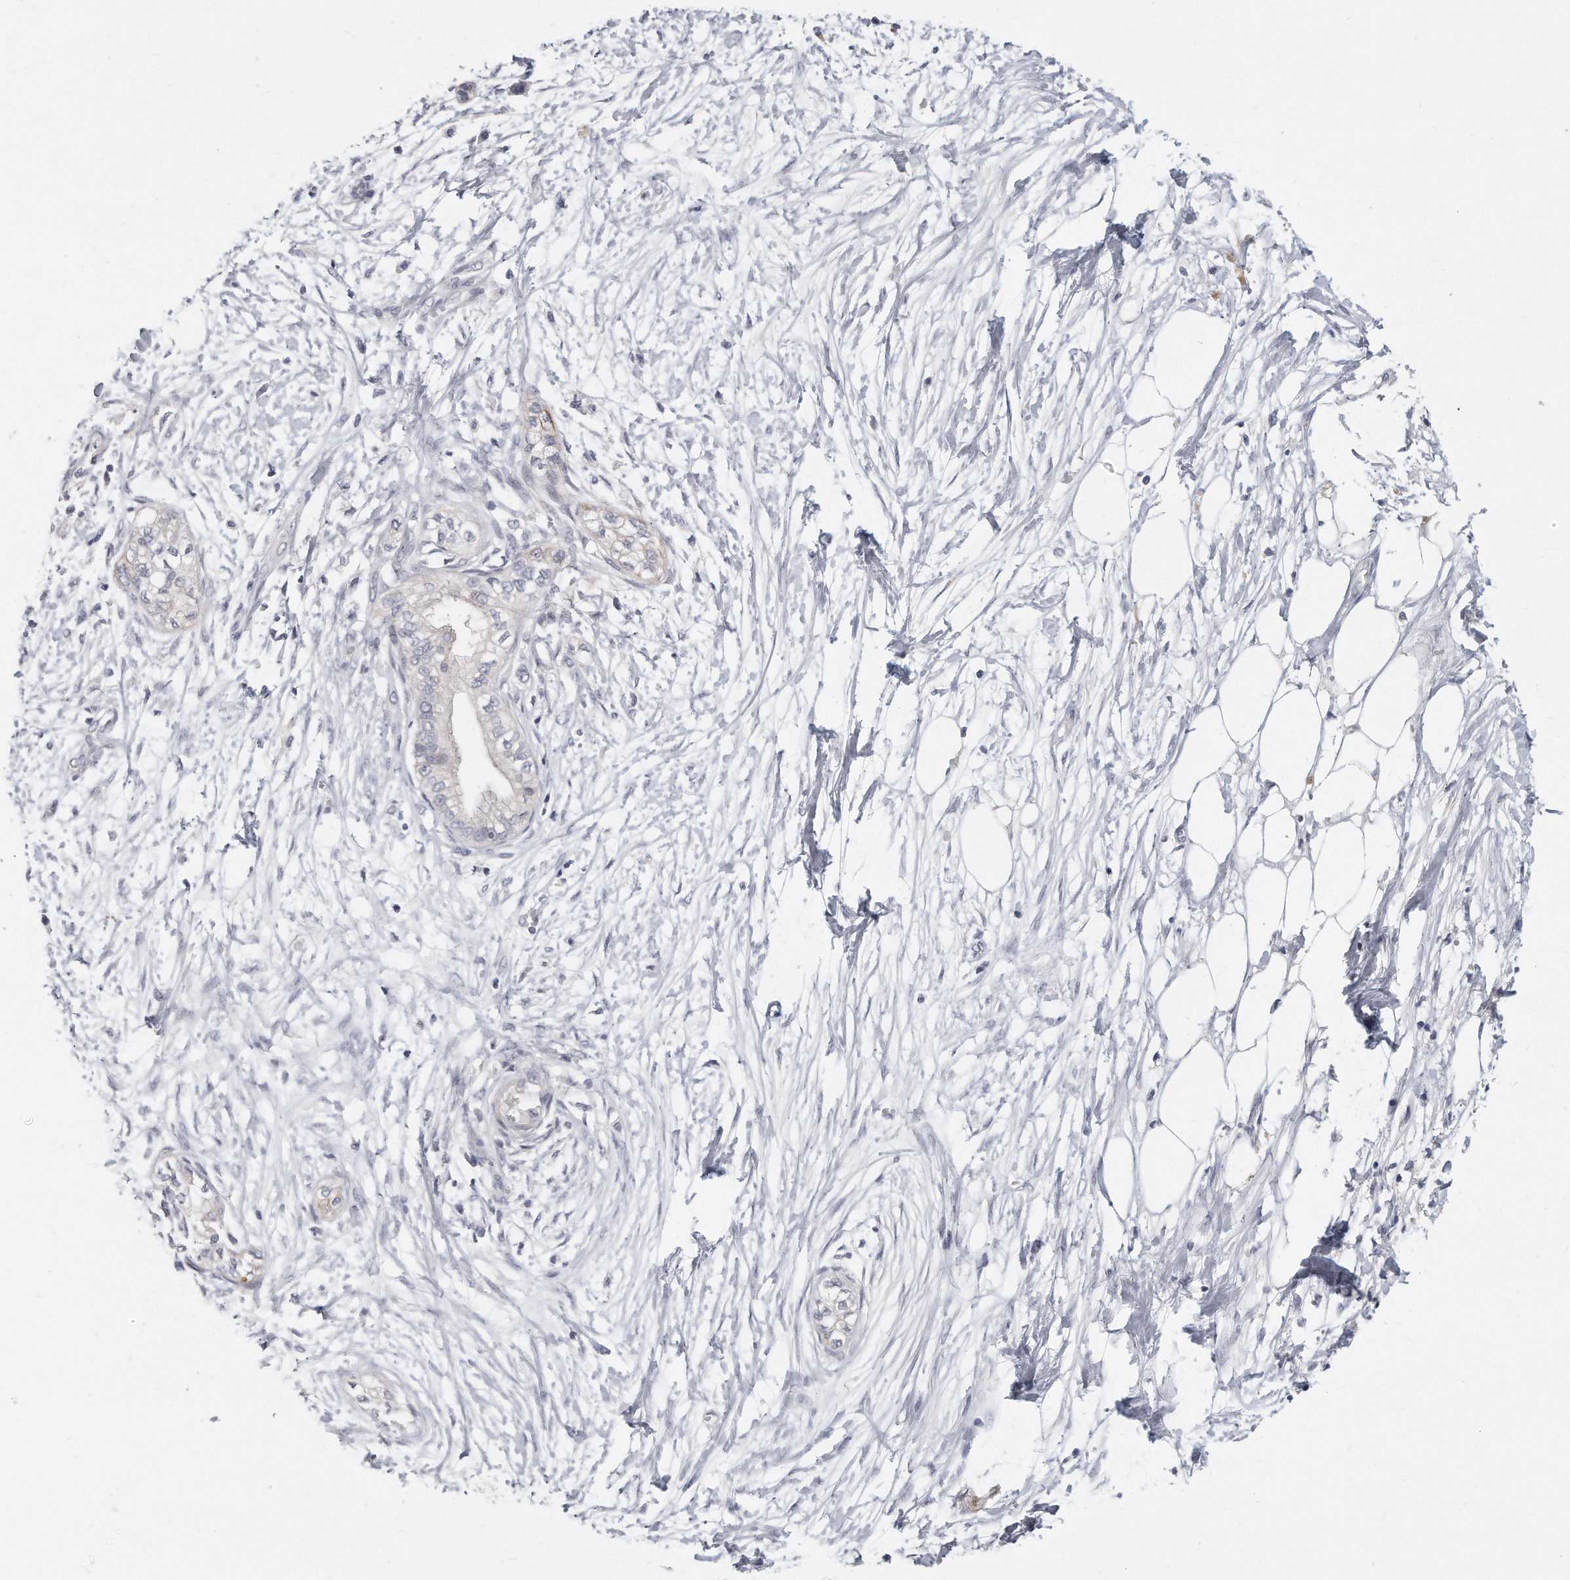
{"staining": {"intensity": "negative", "quantity": "none", "location": "none"}, "tissue": "pancreatic cancer", "cell_type": "Tumor cells", "image_type": "cancer", "snomed": [{"axis": "morphology", "description": "Adenocarcinoma, NOS"}, {"axis": "topography", "description": "Pancreas"}], "caption": "DAB (3,3'-diaminobenzidine) immunohistochemical staining of pancreatic adenocarcinoma exhibits no significant positivity in tumor cells. The staining is performed using DAB (3,3'-diaminobenzidine) brown chromogen with nuclei counter-stained in using hematoxylin.", "gene": "KLHL7", "patient": {"sex": "male", "age": 68}}